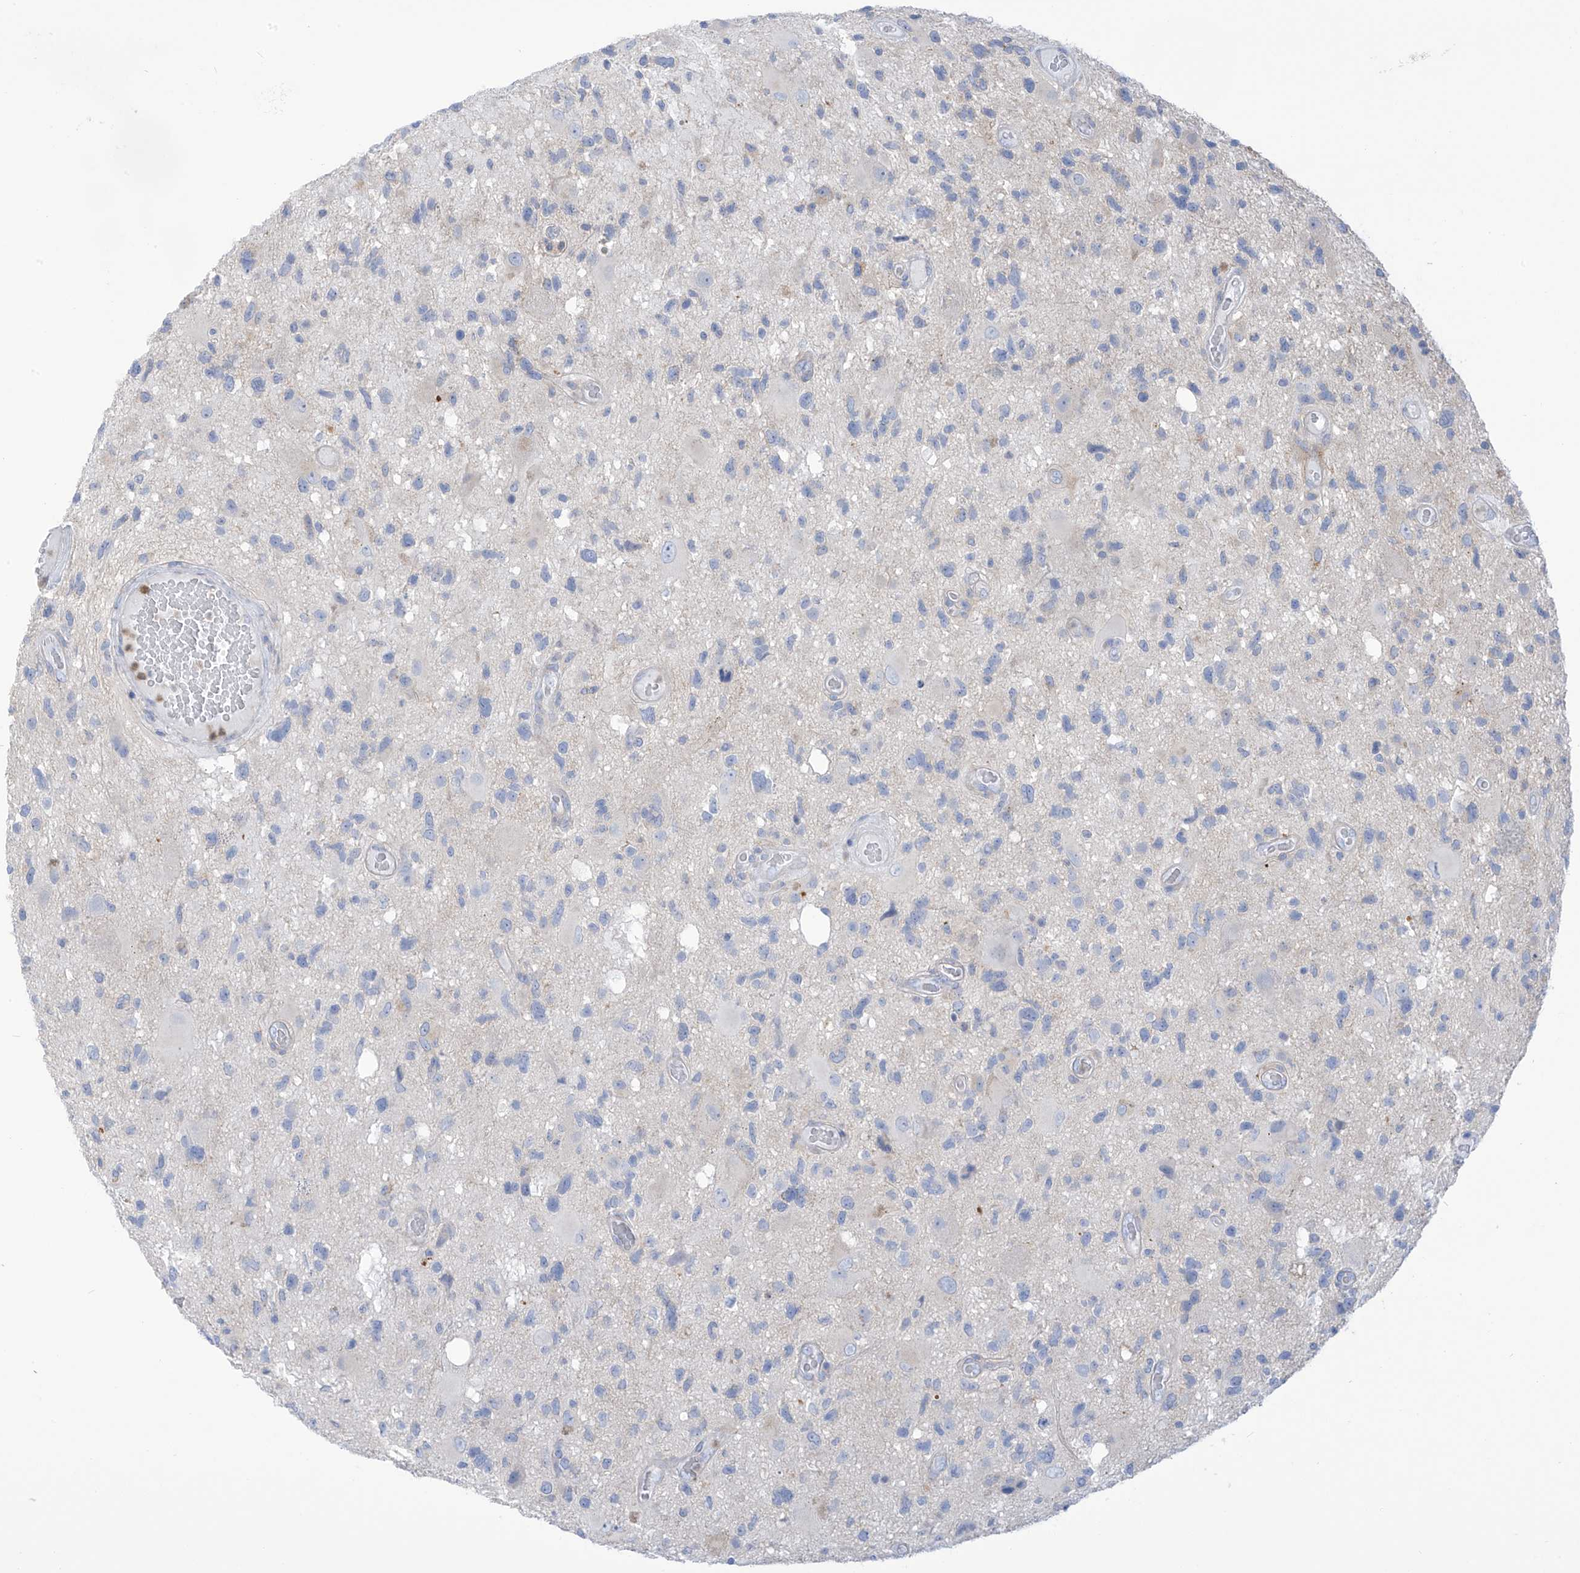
{"staining": {"intensity": "negative", "quantity": "none", "location": "none"}, "tissue": "glioma", "cell_type": "Tumor cells", "image_type": "cancer", "snomed": [{"axis": "morphology", "description": "Glioma, malignant, High grade"}, {"axis": "topography", "description": "Brain"}], "caption": "This is an immunohistochemistry (IHC) image of glioma. There is no expression in tumor cells.", "gene": "FABP2", "patient": {"sex": "male", "age": 33}}